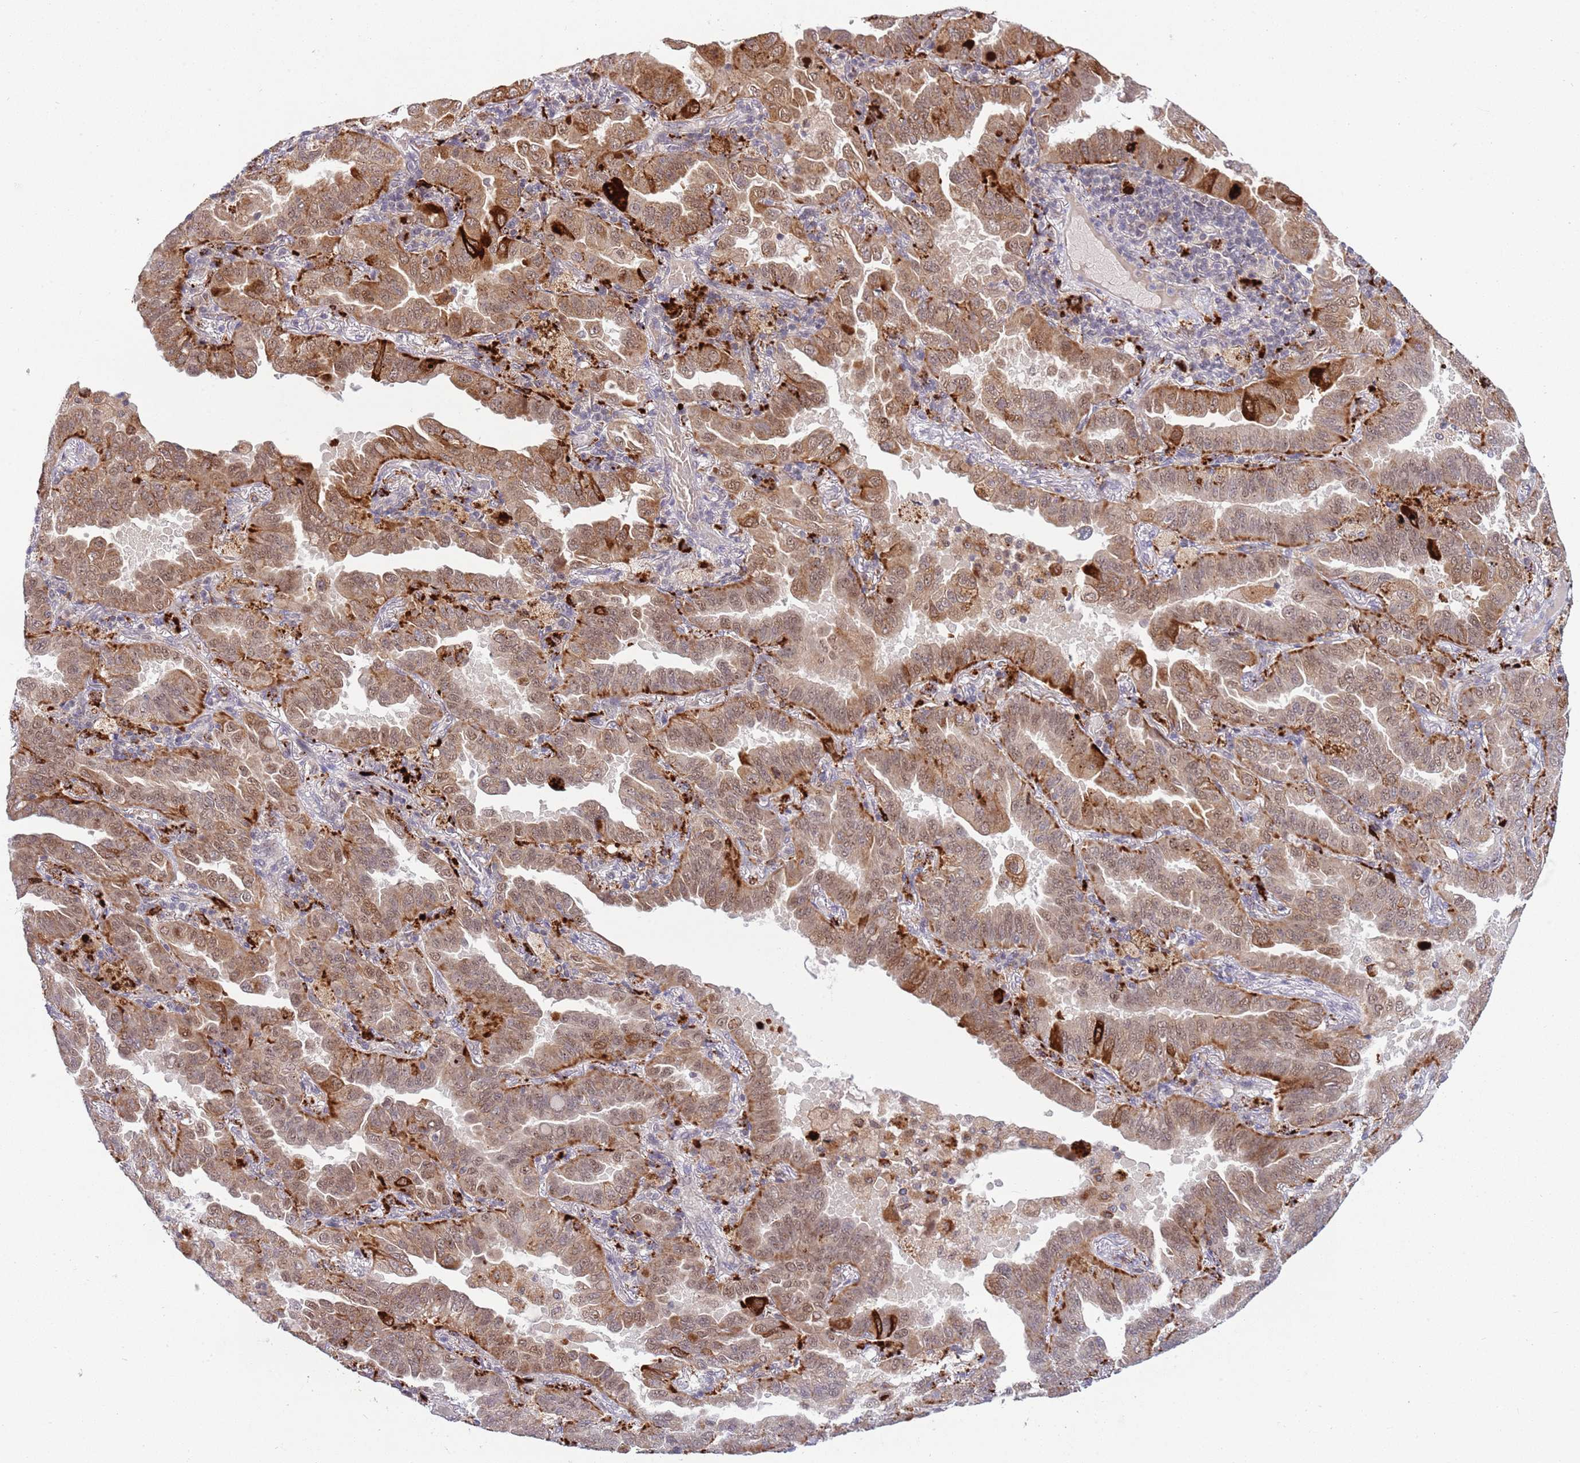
{"staining": {"intensity": "moderate", "quantity": ">75%", "location": "cytoplasmic/membranous,nuclear"}, "tissue": "lung cancer", "cell_type": "Tumor cells", "image_type": "cancer", "snomed": [{"axis": "morphology", "description": "Adenocarcinoma, NOS"}, {"axis": "topography", "description": "Lung"}], "caption": "Moderate cytoplasmic/membranous and nuclear positivity is identified in about >75% of tumor cells in lung cancer.", "gene": "TRIM27", "patient": {"sex": "male", "age": 64}}